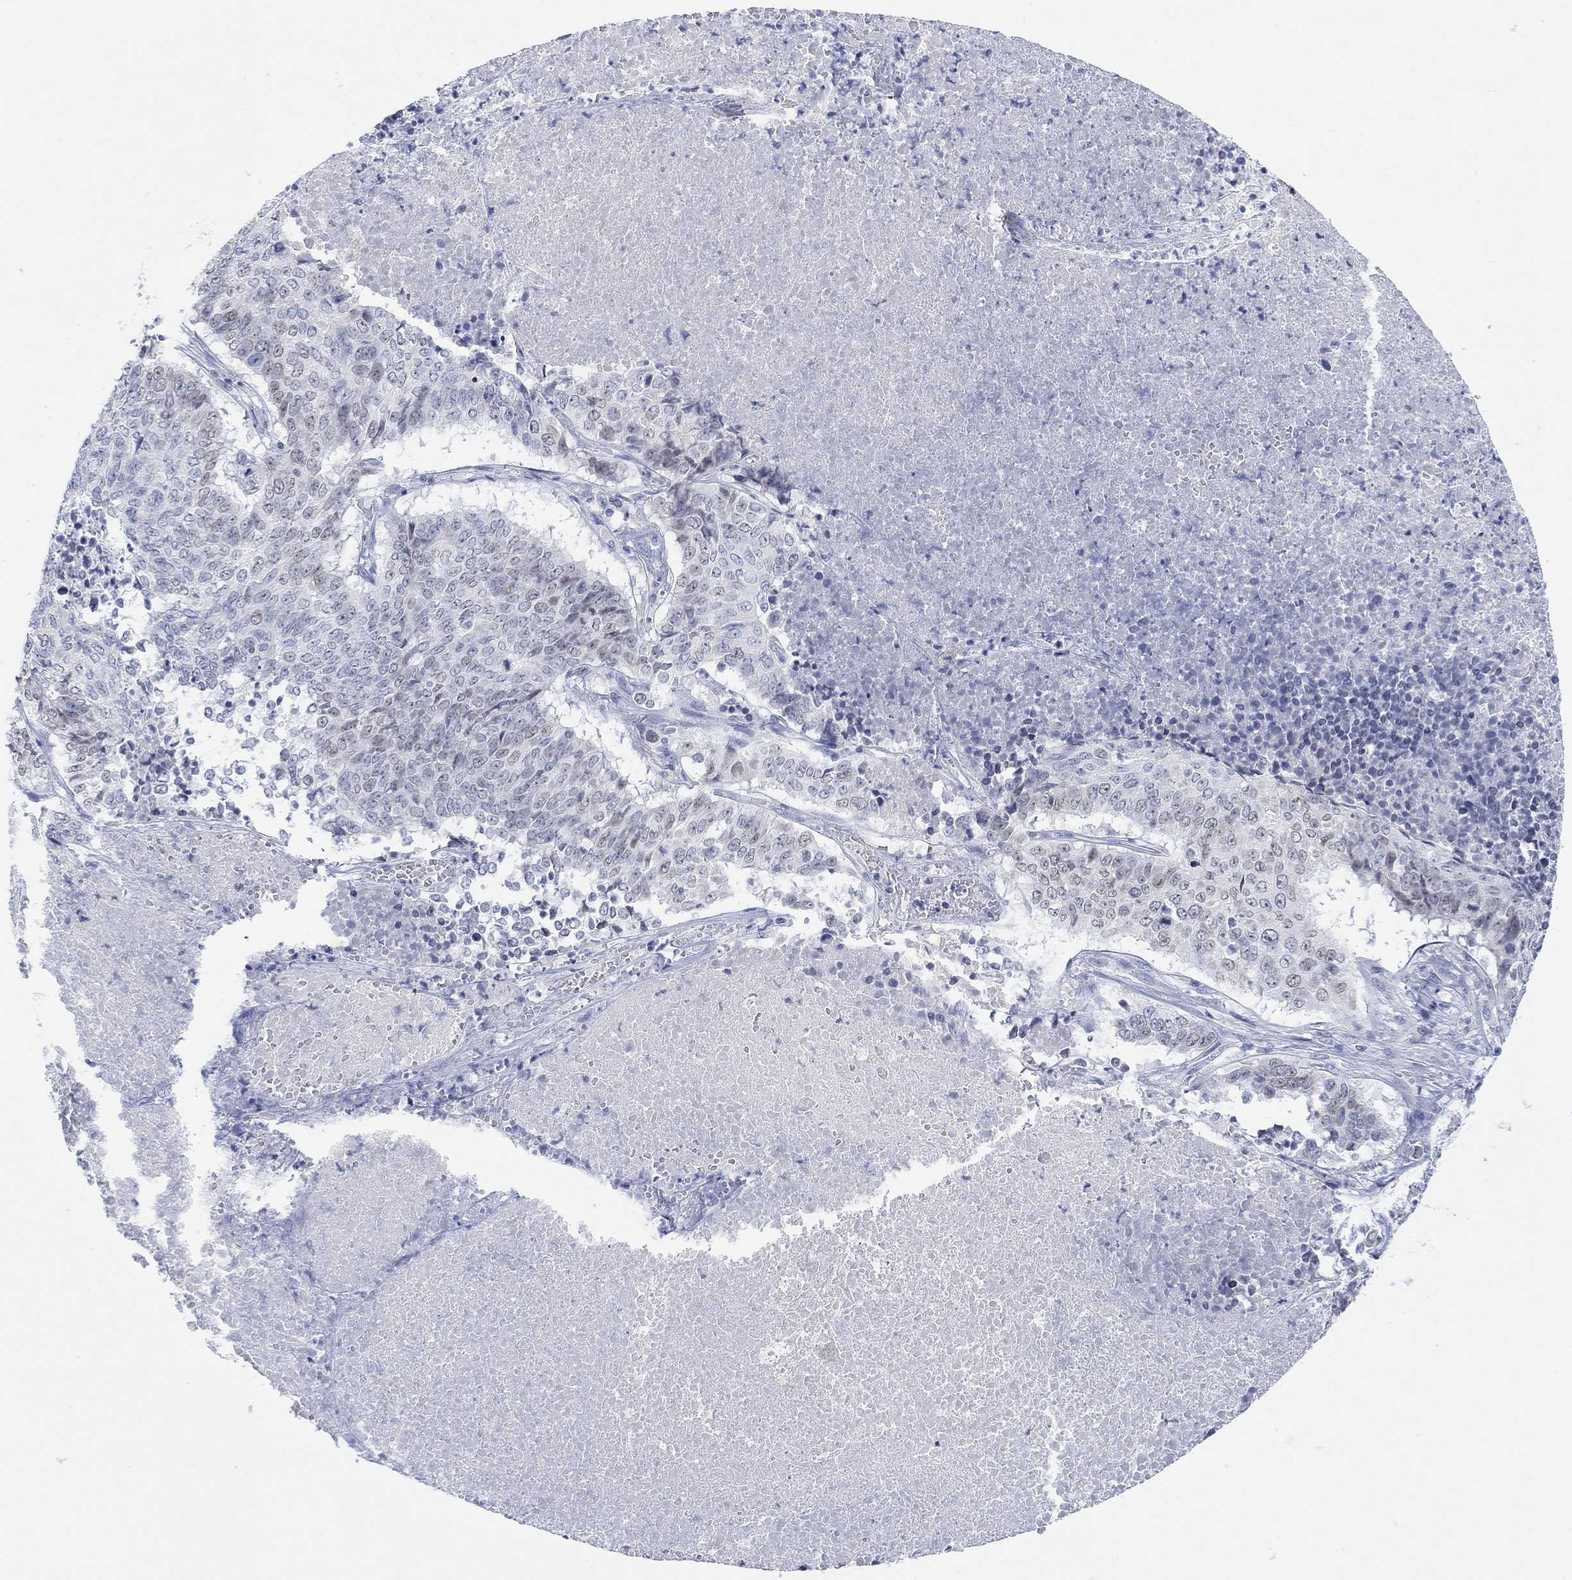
{"staining": {"intensity": "negative", "quantity": "none", "location": "none"}, "tissue": "lung cancer", "cell_type": "Tumor cells", "image_type": "cancer", "snomed": [{"axis": "morphology", "description": "Squamous cell carcinoma, NOS"}, {"axis": "topography", "description": "Lung"}], "caption": "Human lung cancer (squamous cell carcinoma) stained for a protein using immunohistochemistry (IHC) reveals no positivity in tumor cells.", "gene": "ATP6V1E2", "patient": {"sex": "male", "age": 64}}